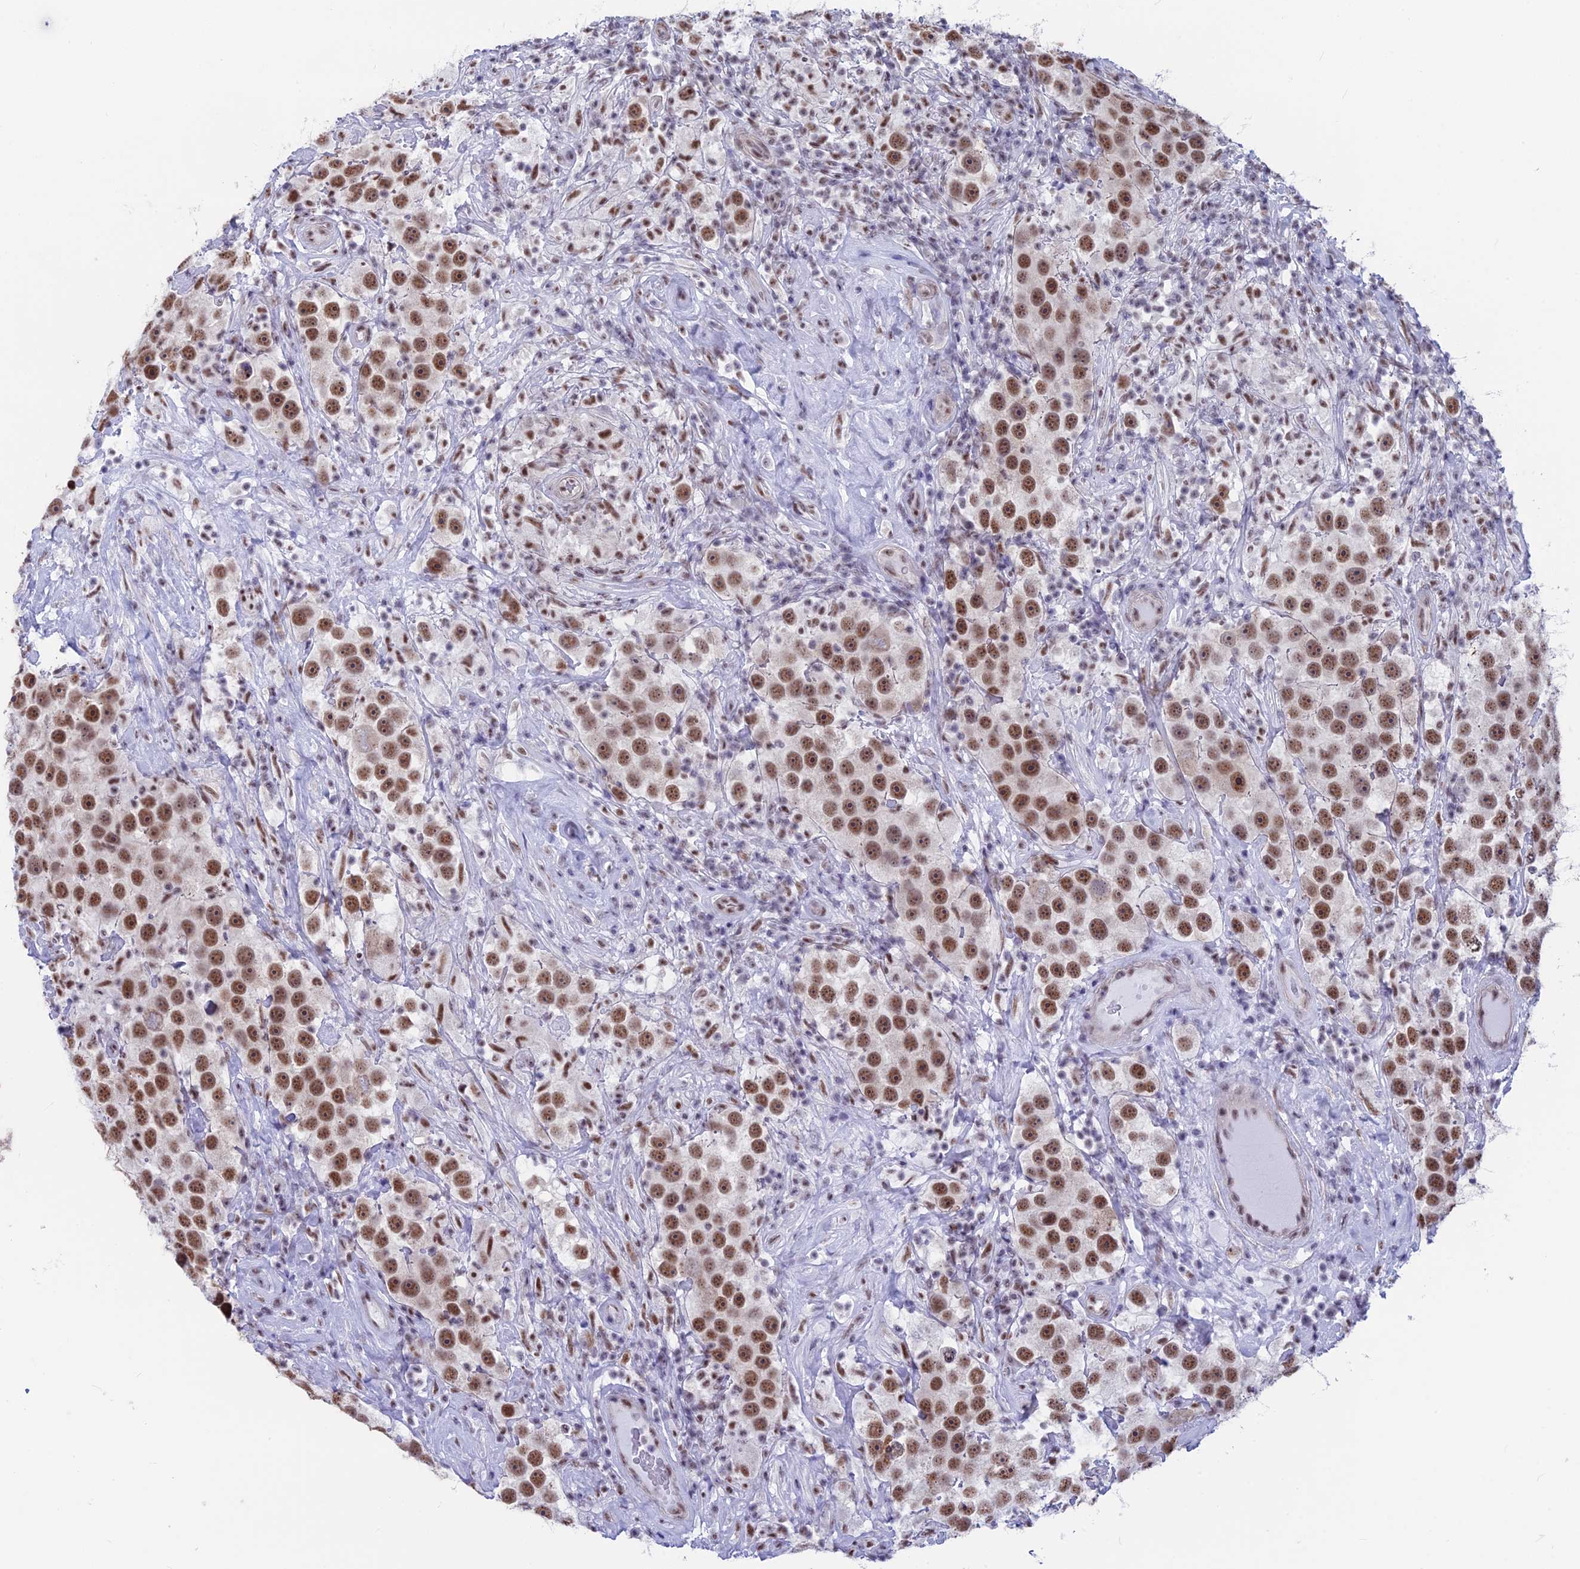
{"staining": {"intensity": "moderate", "quantity": ">75%", "location": "nuclear"}, "tissue": "testis cancer", "cell_type": "Tumor cells", "image_type": "cancer", "snomed": [{"axis": "morphology", "description": "Seminoma, NOS"}, {"axis": "topography", "description": "Testis"}], "caption": "Immunohistochemical staining of testis seminoma displays medium levels of moderate nuclear protein staining in approximately >75% of tumor cells.", "gene": "SRSF5", "patient": {"sex": "male", "age": 49}}